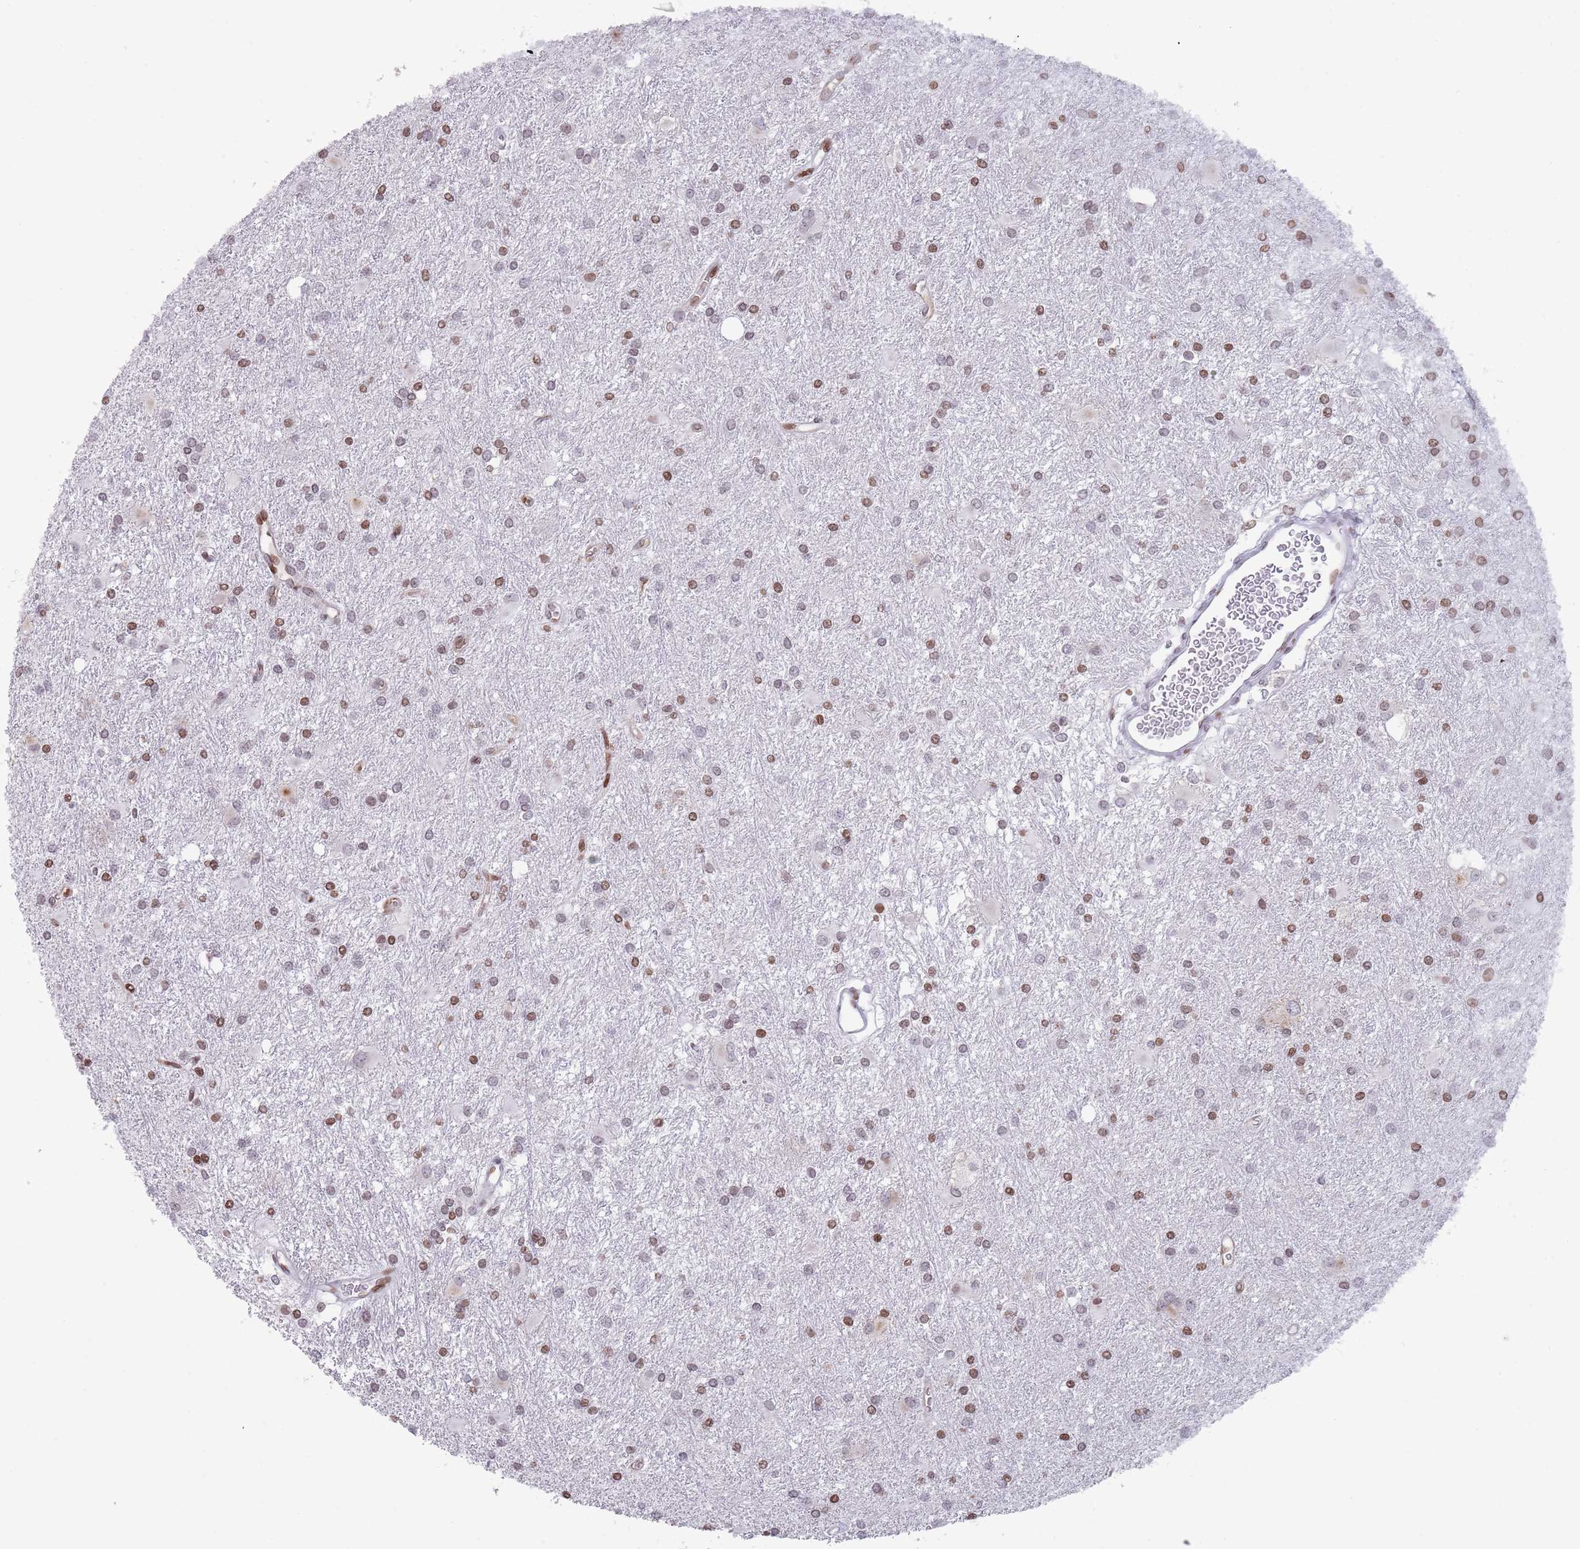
{"staining": {"intensity": "moderate", "quantity": "25%-75%", "location": "nuclear"}, "tissue": "glioma", "cell_type": "Tumor cells", "image_type": "cancer", "snomed": [{"axis": "morphology", "description": "Glioma, malignant, High grade"}, {"axis": "topography", "description": "Brain"}], "caption": "DAB immunohistochemical staining of glioma shows moderate nuclear protein expression in about 25%-75% of tumor cells. The staining was performed using DAB to visualize the protein expression in brown, while the nuclei were stained in blue with hematoxylin (Magnification: 20x).", "gene": "HDAC8", "patient": {"sex": "female", "age": 50}}